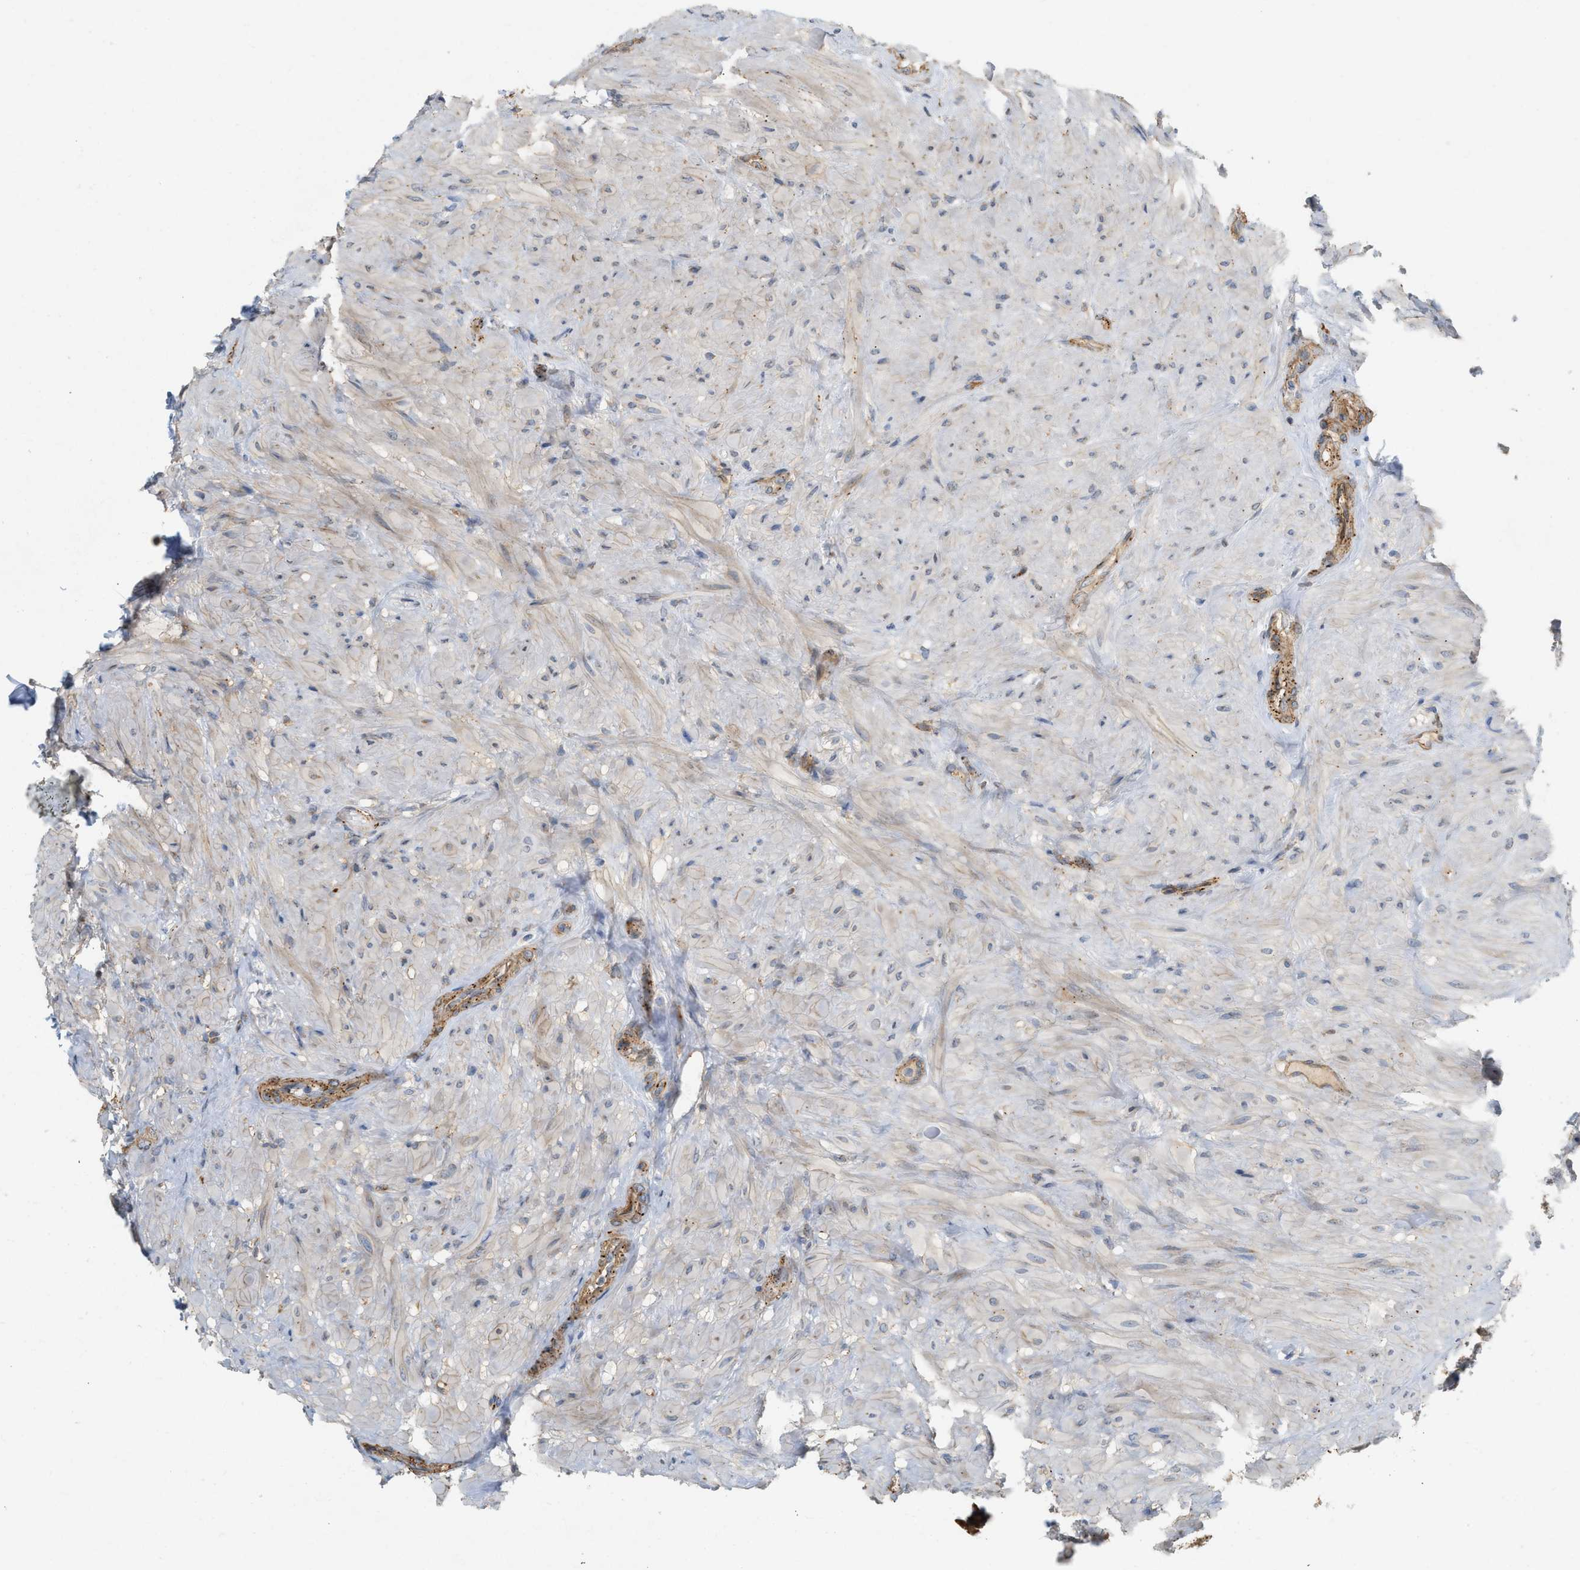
{"staining": {"intensity": "moderate", "quantity": ">75%", "location": "cytoplasmic/membranous"}, "tissue": "seminal vesicle", "cell_type": "Glandular cells", "image_type": "normal", "snomed": [{"axis": "morphology", "description": "Normal tissue, NOS"}, {"axis": "topography", "description": "Seminal veicle"}], "caption": "This is a histology image of immunohistochemistry (IHC) staining of unremarkable seminal vesicle, which shows moderate staining in the cytoplasmic/membranous of glandular cells.", "gene": "SVOP", "patient": {"sex": "male", "age": 68}}